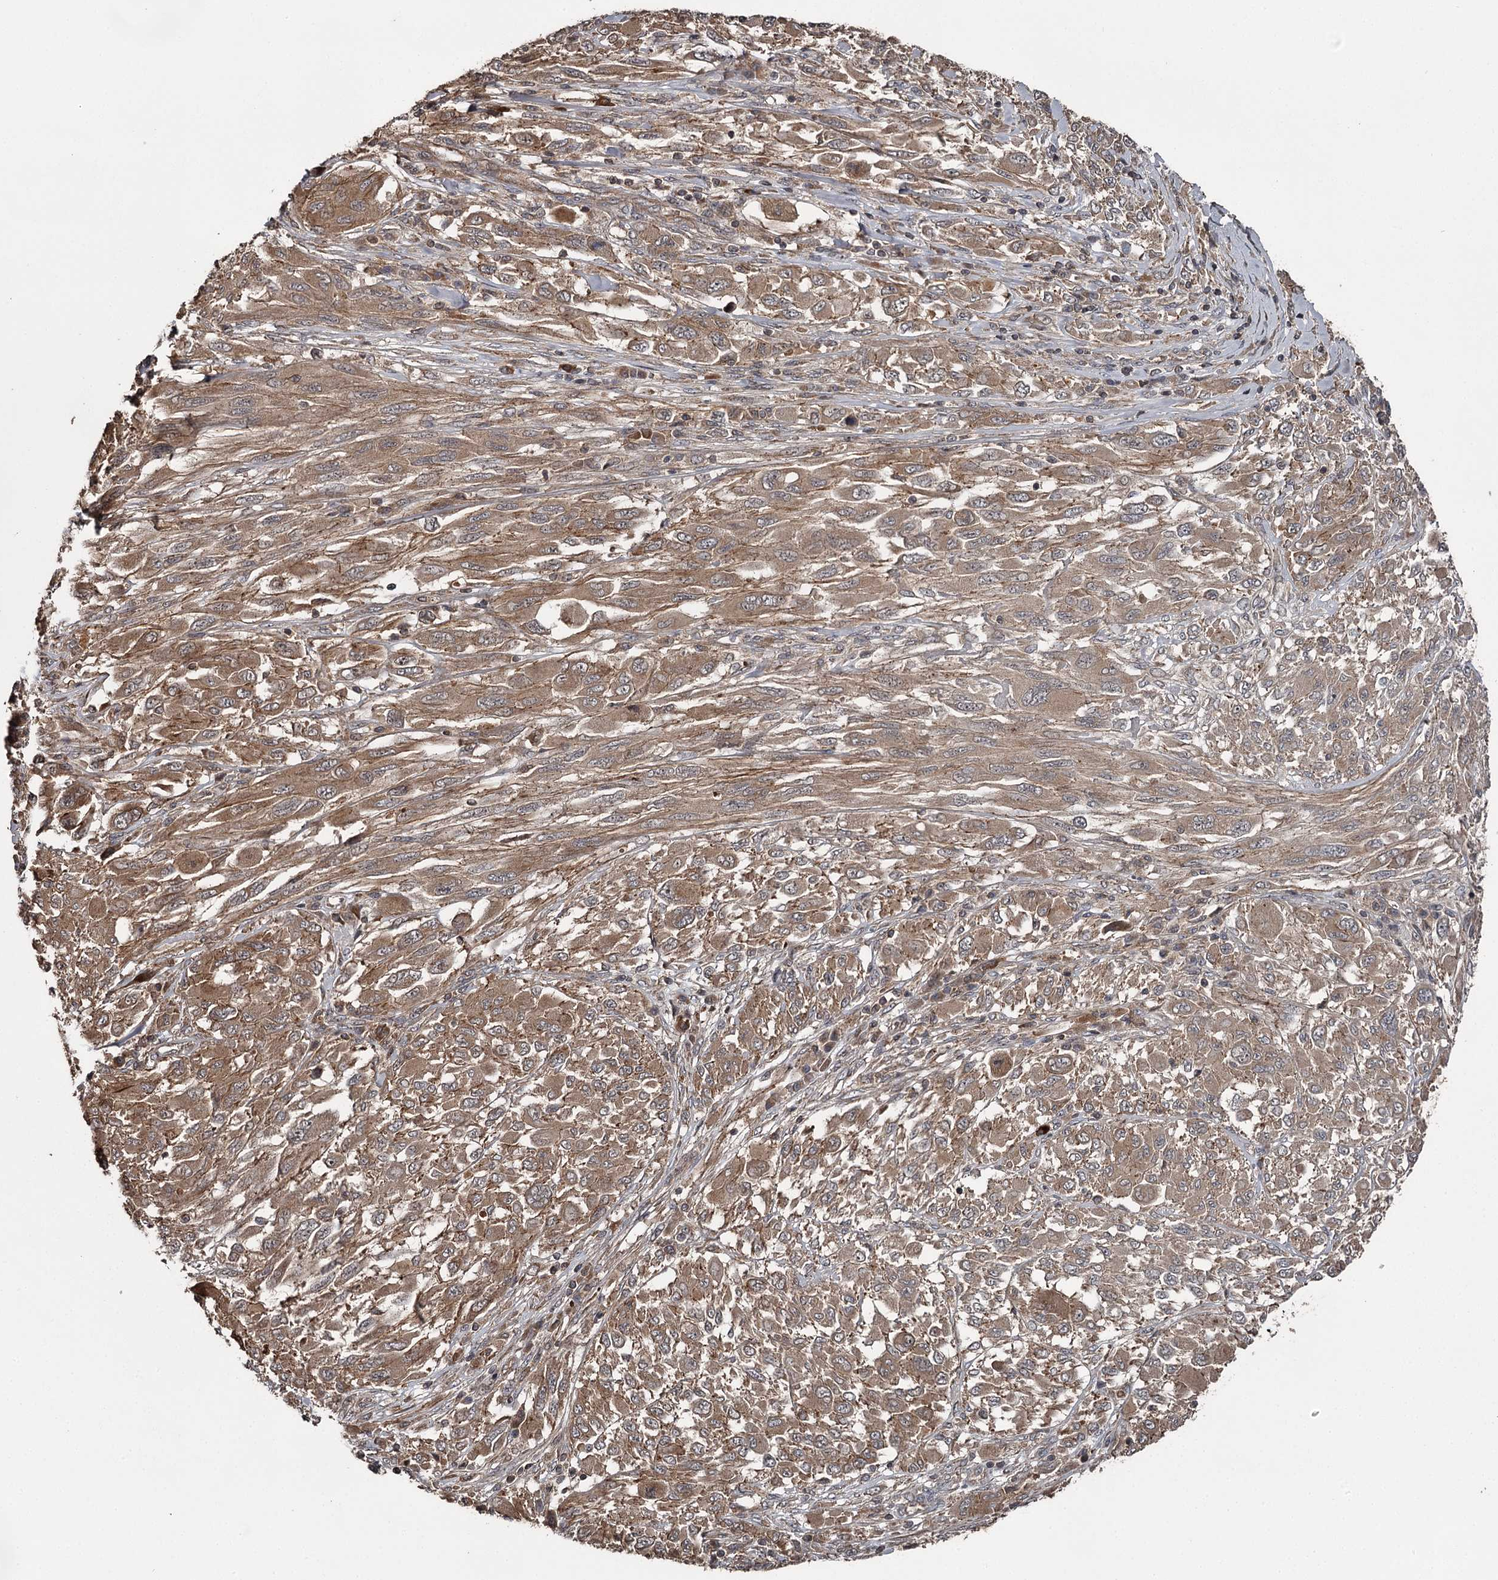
{"staining": {"intensity": "moderate", "quantity": ">75%", "location": "cytoplasmic/membranous"}, "tissue": "melanoma", "cell_type": "Tumor cells", "image_type": "cancer", "snomed": [{"axis": "morphology", "description": "Malignant melanoma, NOS"}, {"axis": "topography", "description": "Skin"}], "caption": "This is an image of IHC staining of malignant melanoma, which shows moderate staining in the cytoplasmic/membranous of tumor cells.", "gene": "RAB21", "patient": {"sex": "female", "age": 91}}